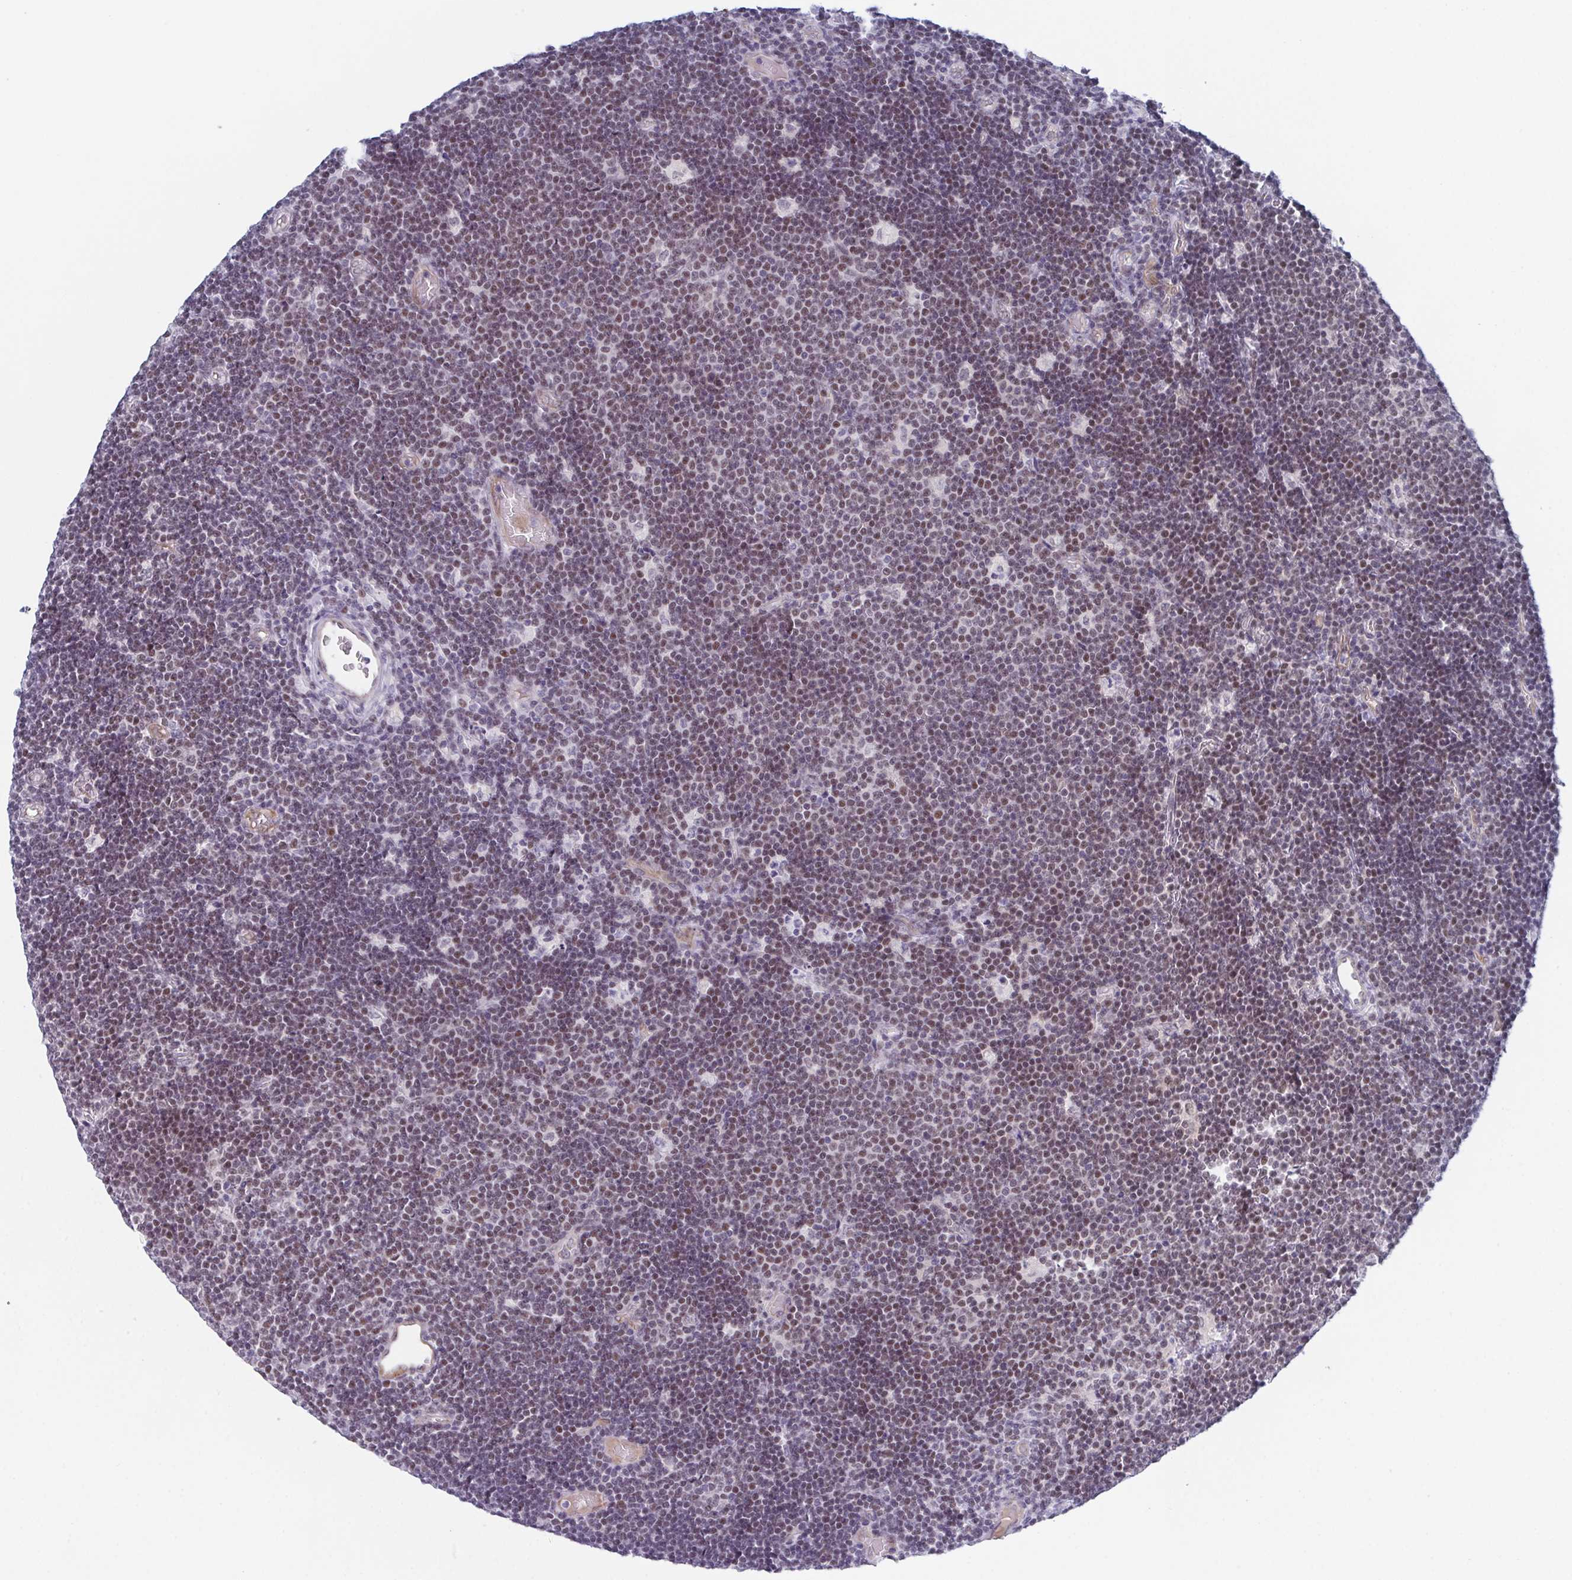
{"staining": {"intensity": "weak", "quantity": "25%-75%", "location": "nuclear"}, "tissue": "lymphoma", "cell_type": "Tumor cells", "image_type": "cancer", "snomed": [{"axis": "morphology", "description": "Malignant lymphoma, non-Hodgkin's type, Low grade"}, {"axis": "topography", "description": "Brain"}], "caption": "Low-grade malignant lymphoma, non-Hodgkin's type stained for a protein (brown) exhibits weak nuclear positive staining in approximately 25%-75% of tumor cells.", "gene": "ZFP64", "patient": {"sex": "female", "age": 66}}